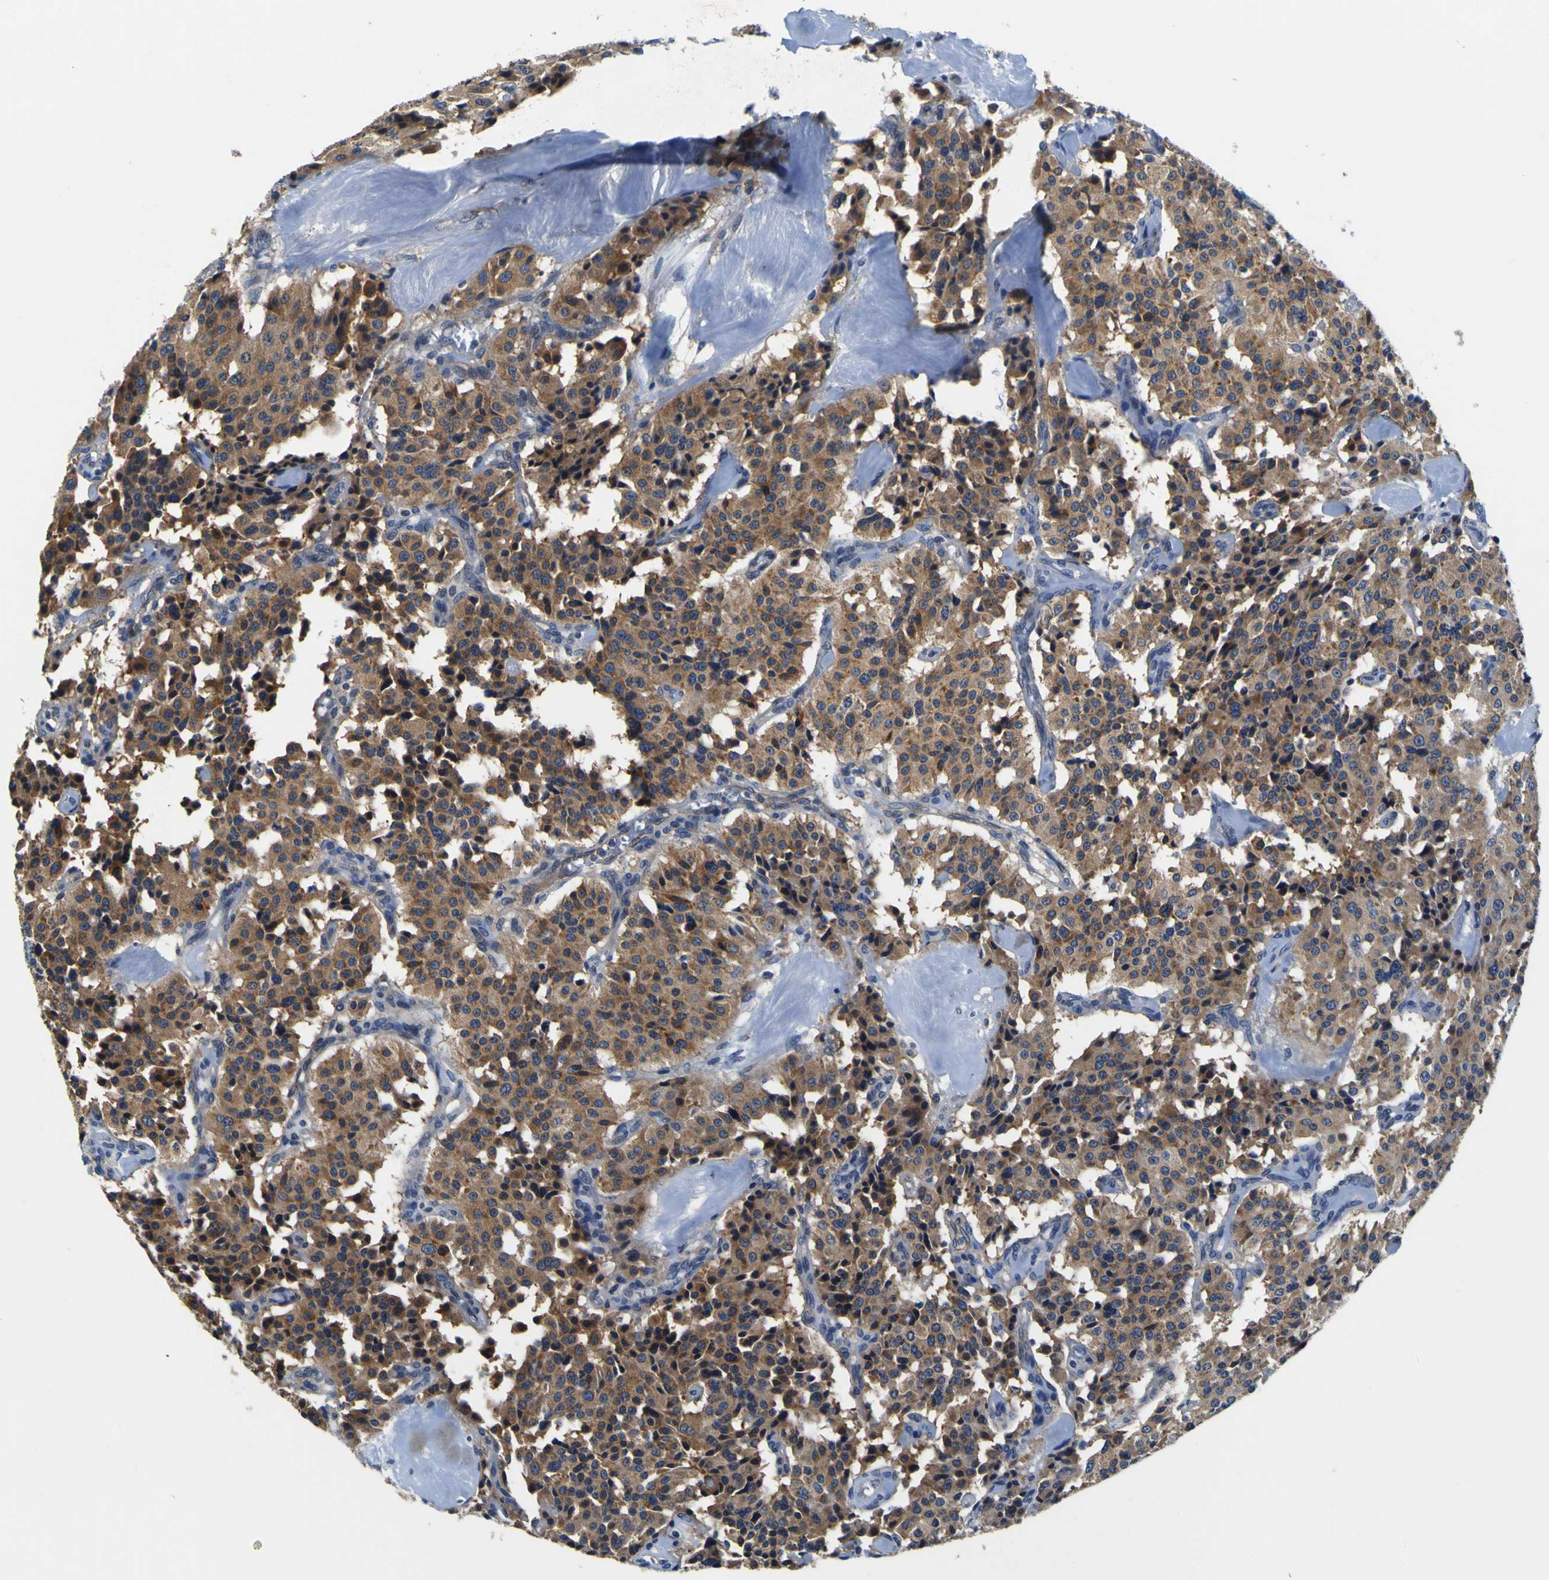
{"staining": {"intensity": "moderate", "quantity": ">75%", "location": "cytoplasmic/membranous"}, "tissue": "carcinoid", "cell_type": "Tumor cells", "image_type": "cancer", "snomed": [{"axis": "morphology", "description": "Carcinoid, malignant, NOS"}, {"axis": "topography", "description": "Lung"}], "caption": "DAB immunohistochemical staining of human malignant carcinoid displays moderate cytoplasmic/membranous protein expression in approximately >75% of tumor cells. Nuclei are stained in blue.", "gene": "EPHB4", "patient": {"sex": "male", "age": 30}}